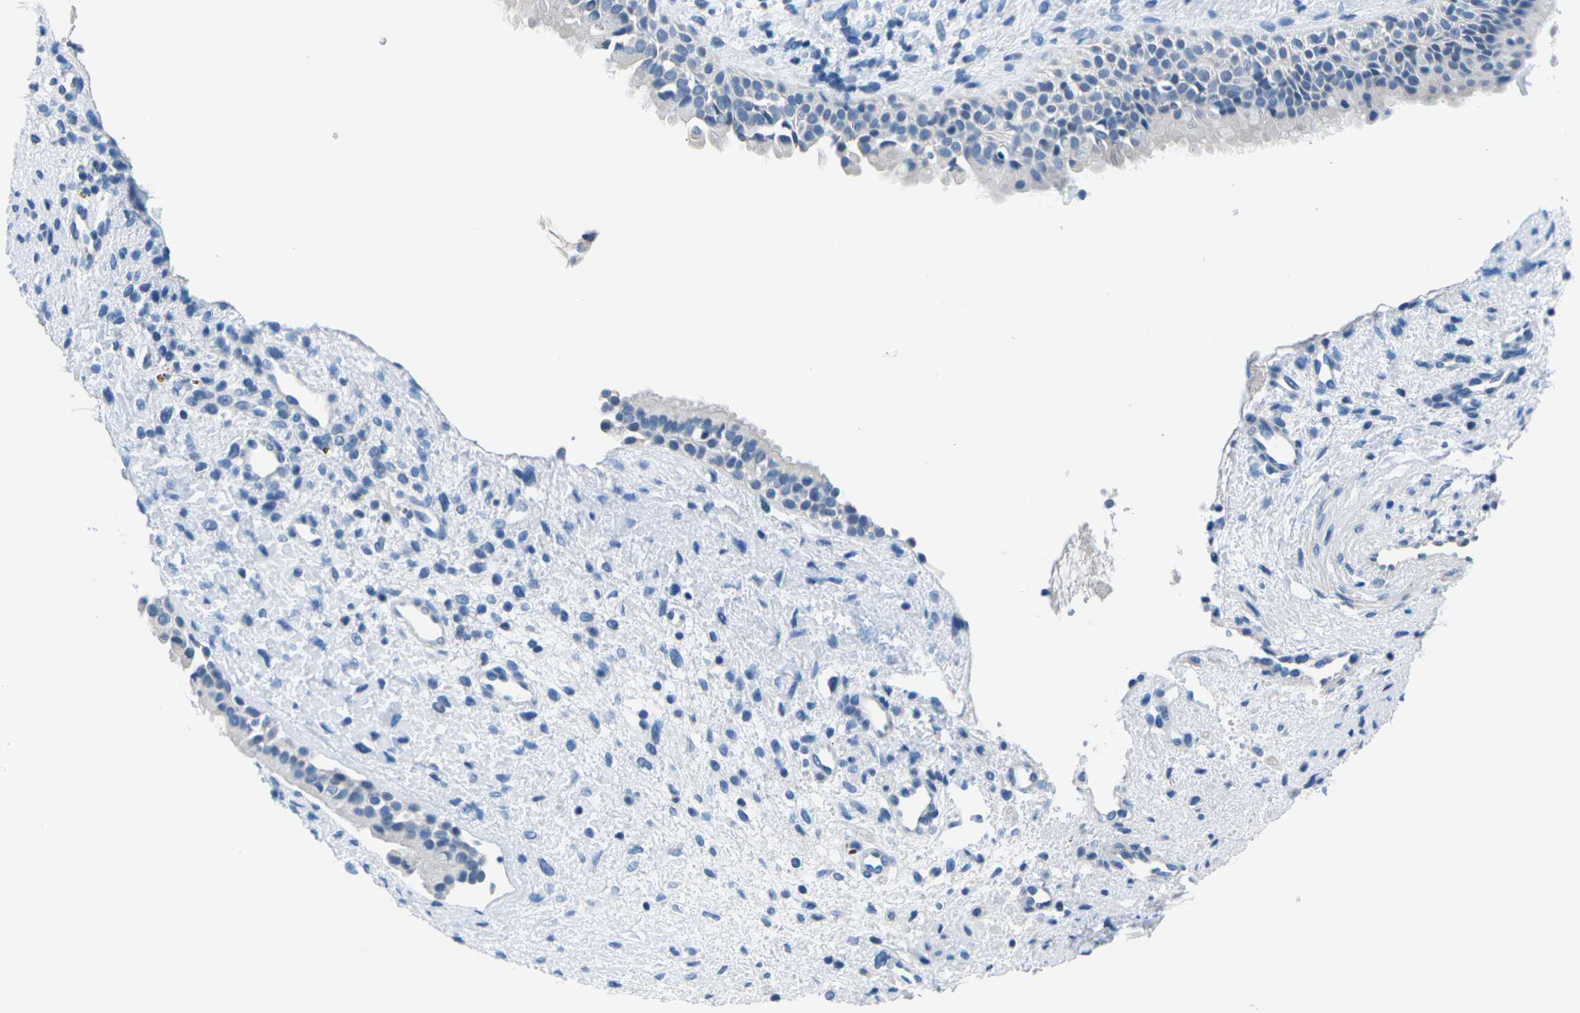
{"staining": {"intensity": "negative", "quantity": "none", "location": "none"}, "tissue": "nasopharynx", "cell_type": "Respiratory epithelial cells", "image_type": "normal", "snomed": [{"axis": "morphology", "description": "Normal tissue, NOS"}, {"axis": "topography", "description": "Nasopharynx"}], "caption": "Respiratory epithelial cells show no significant staining in unremarkable nasopharynx.", "gene": "UMOD", "patient": {"sex": "male", "age": 22}}